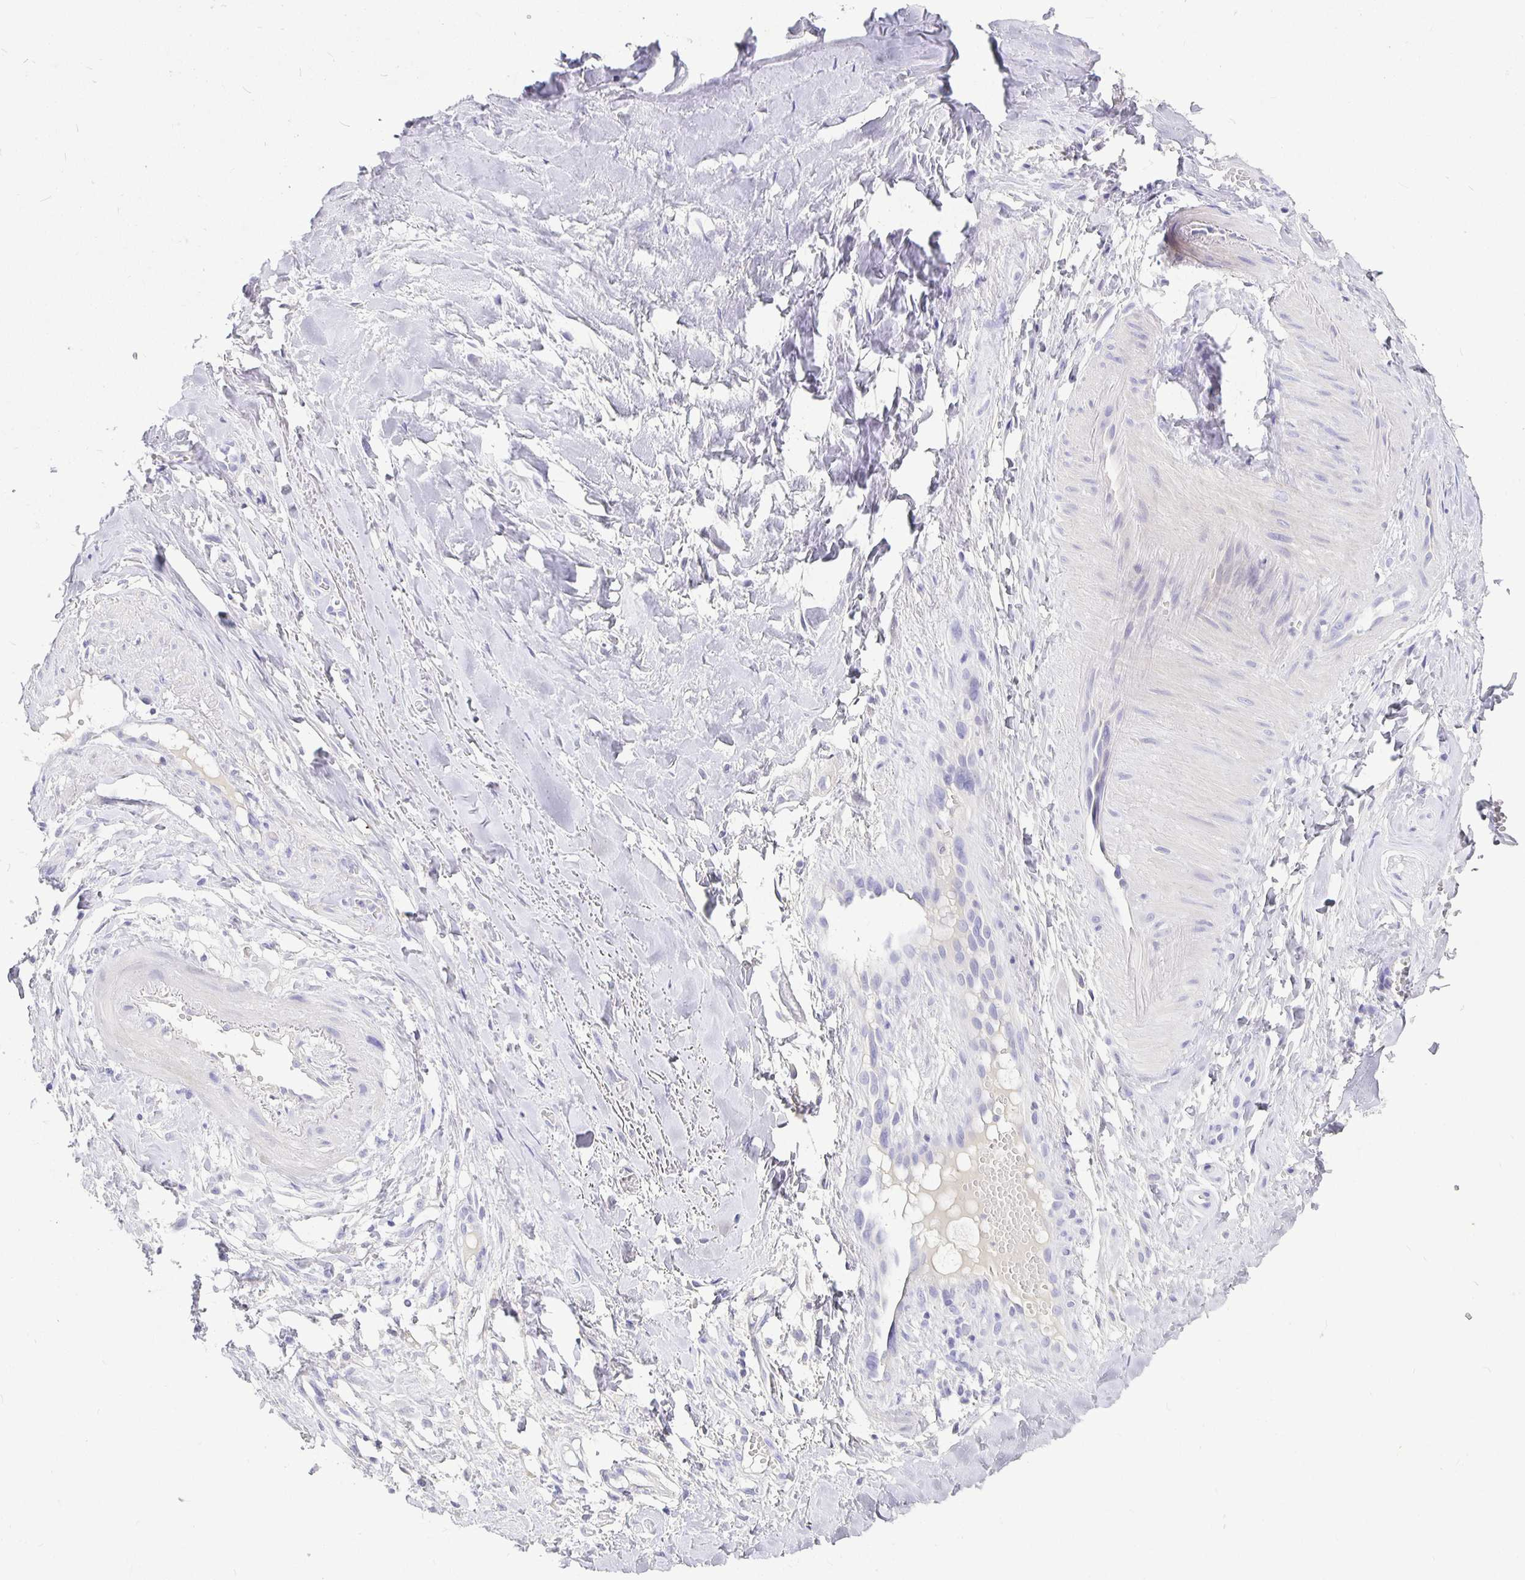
{"staining": {"intensity": "negative", "quantity": "none", "location": "none"}, "tissue": "adipose tissue", "cell_type": "Adipocytes", "image_type": "normal", "snomed": [{"axis": "morphology", "description": "Normal tissue, NOS"}, {"axis": "topography", "description": "Cartilage tissue"}, {"axis": "topography", "description": "Nasopharynx"}, {"axis": "topography", "description": "Thyroid gland"}], "caption": "Protein analysis of normal adipose tissue shows no significant positivity in adipocytes.", "gene": "TPTE", "patient": {"sex": "male", "age": 63}}